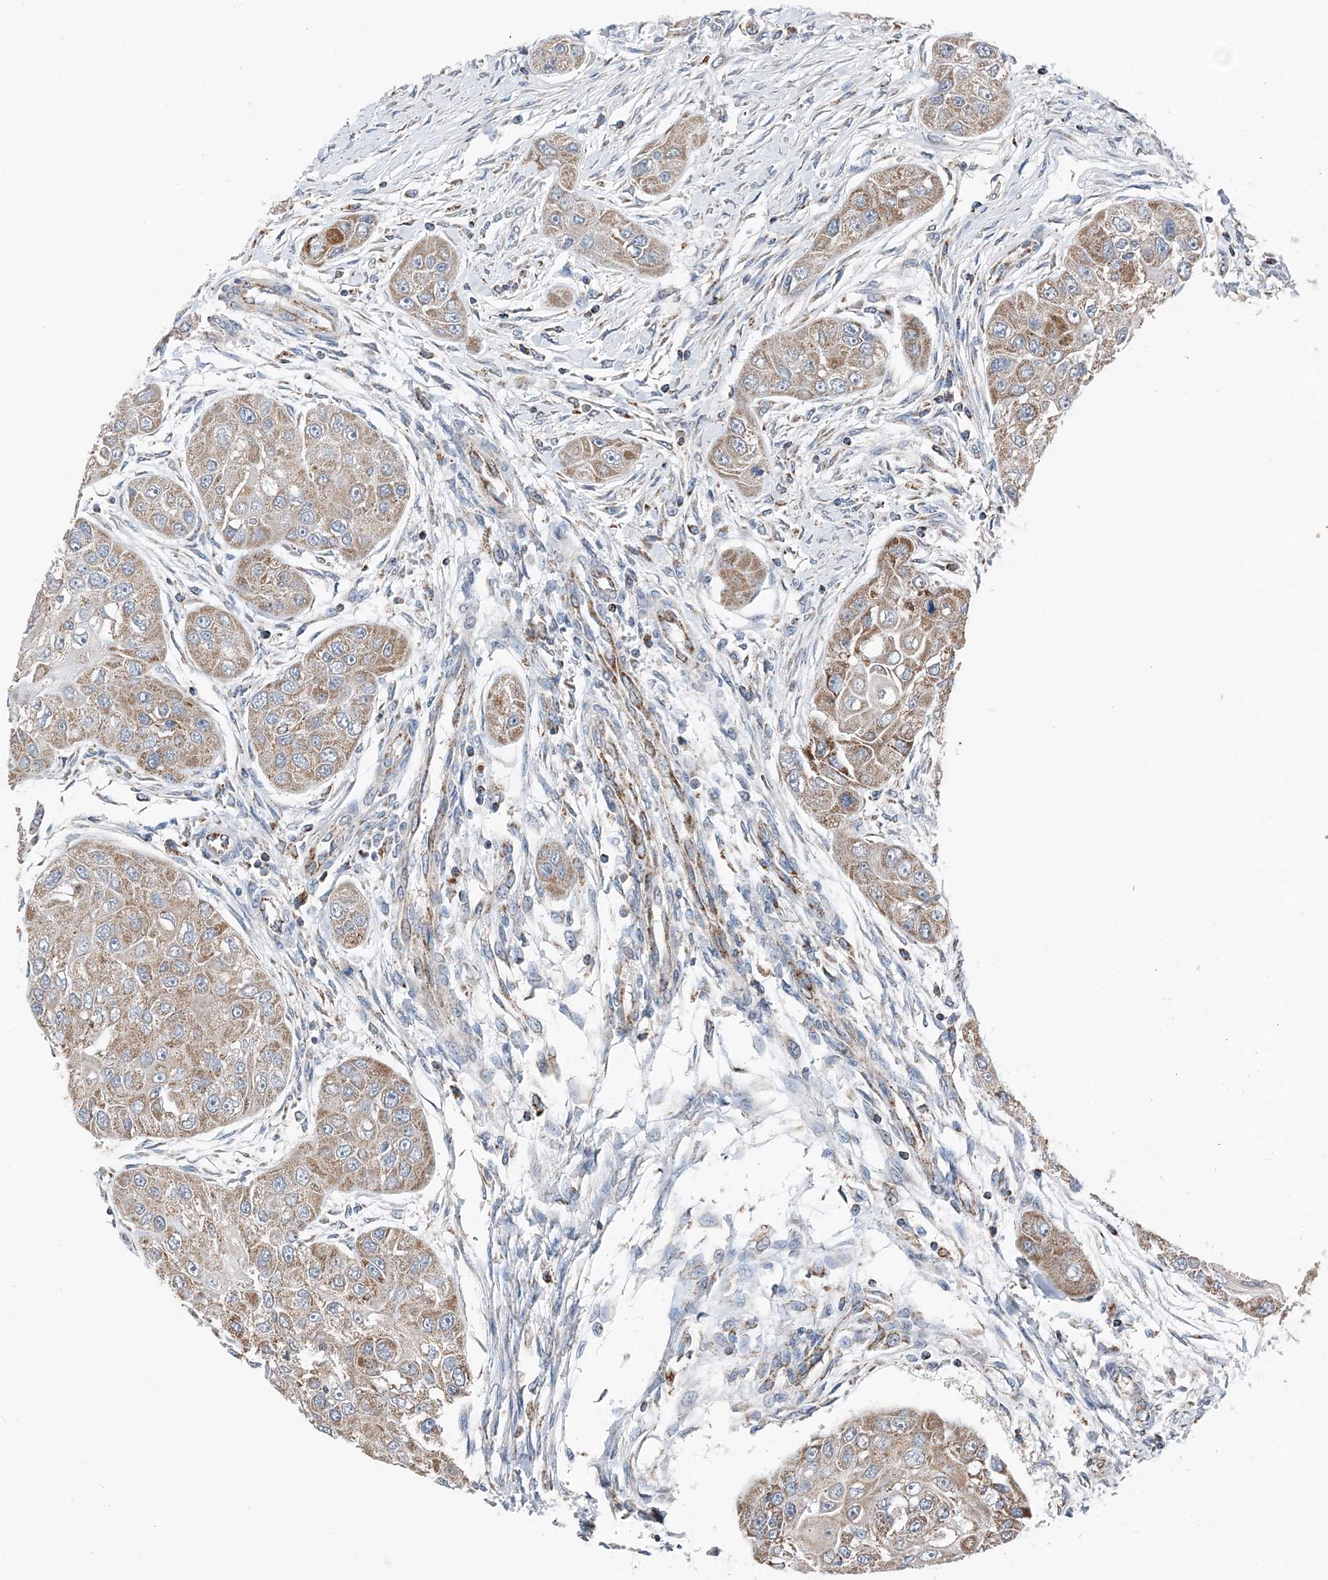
{"staining": {"intensity": "moderate", "quantity": ">75%", "location": "cytoplasmic/membranous"}, "tissue": "head and neck cancer", "cell_type": "Tumor cells", "image_type": "cancer", "snomed": [{"axis": "morphology", "description": "Normal tissue, NOS"}, {"axis": "morphology", "description": "Squamous cell carcinoma, NOS"}, {"axis": "topography", "description": "Skeletal muscle"}, {"axis": "topography", "description": "Head-Neck"}], "caption": "Squamous cell carcinoma (head and neck) was stained to show a protein in brown. There is medium levels of moderate cytoplasmic/membranous positivity in about >75% of tumor cells. The staining was performed using DAB (3,3'-diaminobenzidine), with brown indicating positive protein expression. Nuclei are stained blue with hematoxylin.", "gene": "SPRY2", "patient": {"sex": "male", "age": 51}}